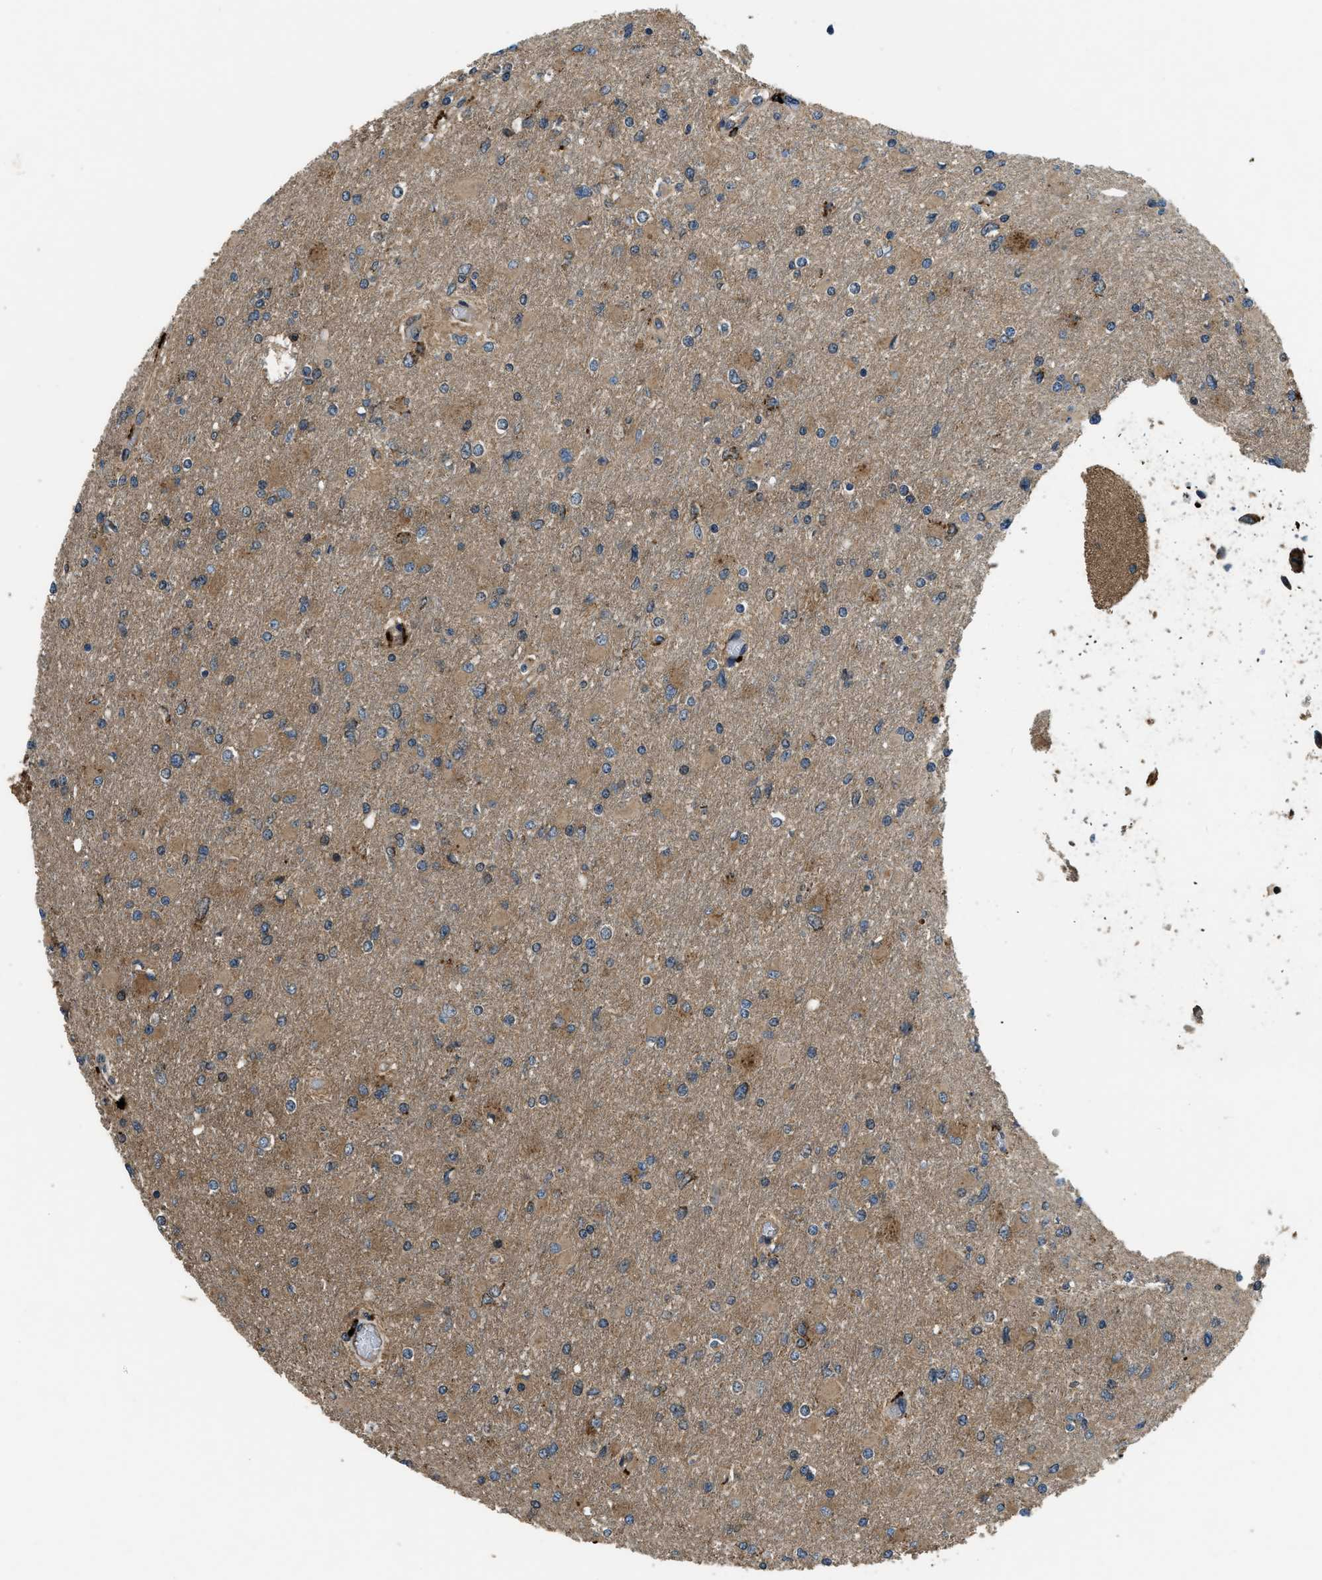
{"staining": {"intensity": "moderate", "quantity": "25%-75%", "location": "cytoplasmic/membranous"}, "tissue": "glioma", "cell_type": "Tumor cells", "image_type": "cancer", "snomed": [{"axis": "morphology", "description": "Glioma, malignant, High grade"}, {"axis": "topography", "description": "Cerebral cortex"}], "caption": "An immunohistochemistry (IHC) histopathology image of tumor tissue is shown. Protein staining in brown labels moderate cytoplasmic/membranous positivity in glioma within tumor cells.", "gene": "GGH", "patient": {"sex": "female", "age": 36}}